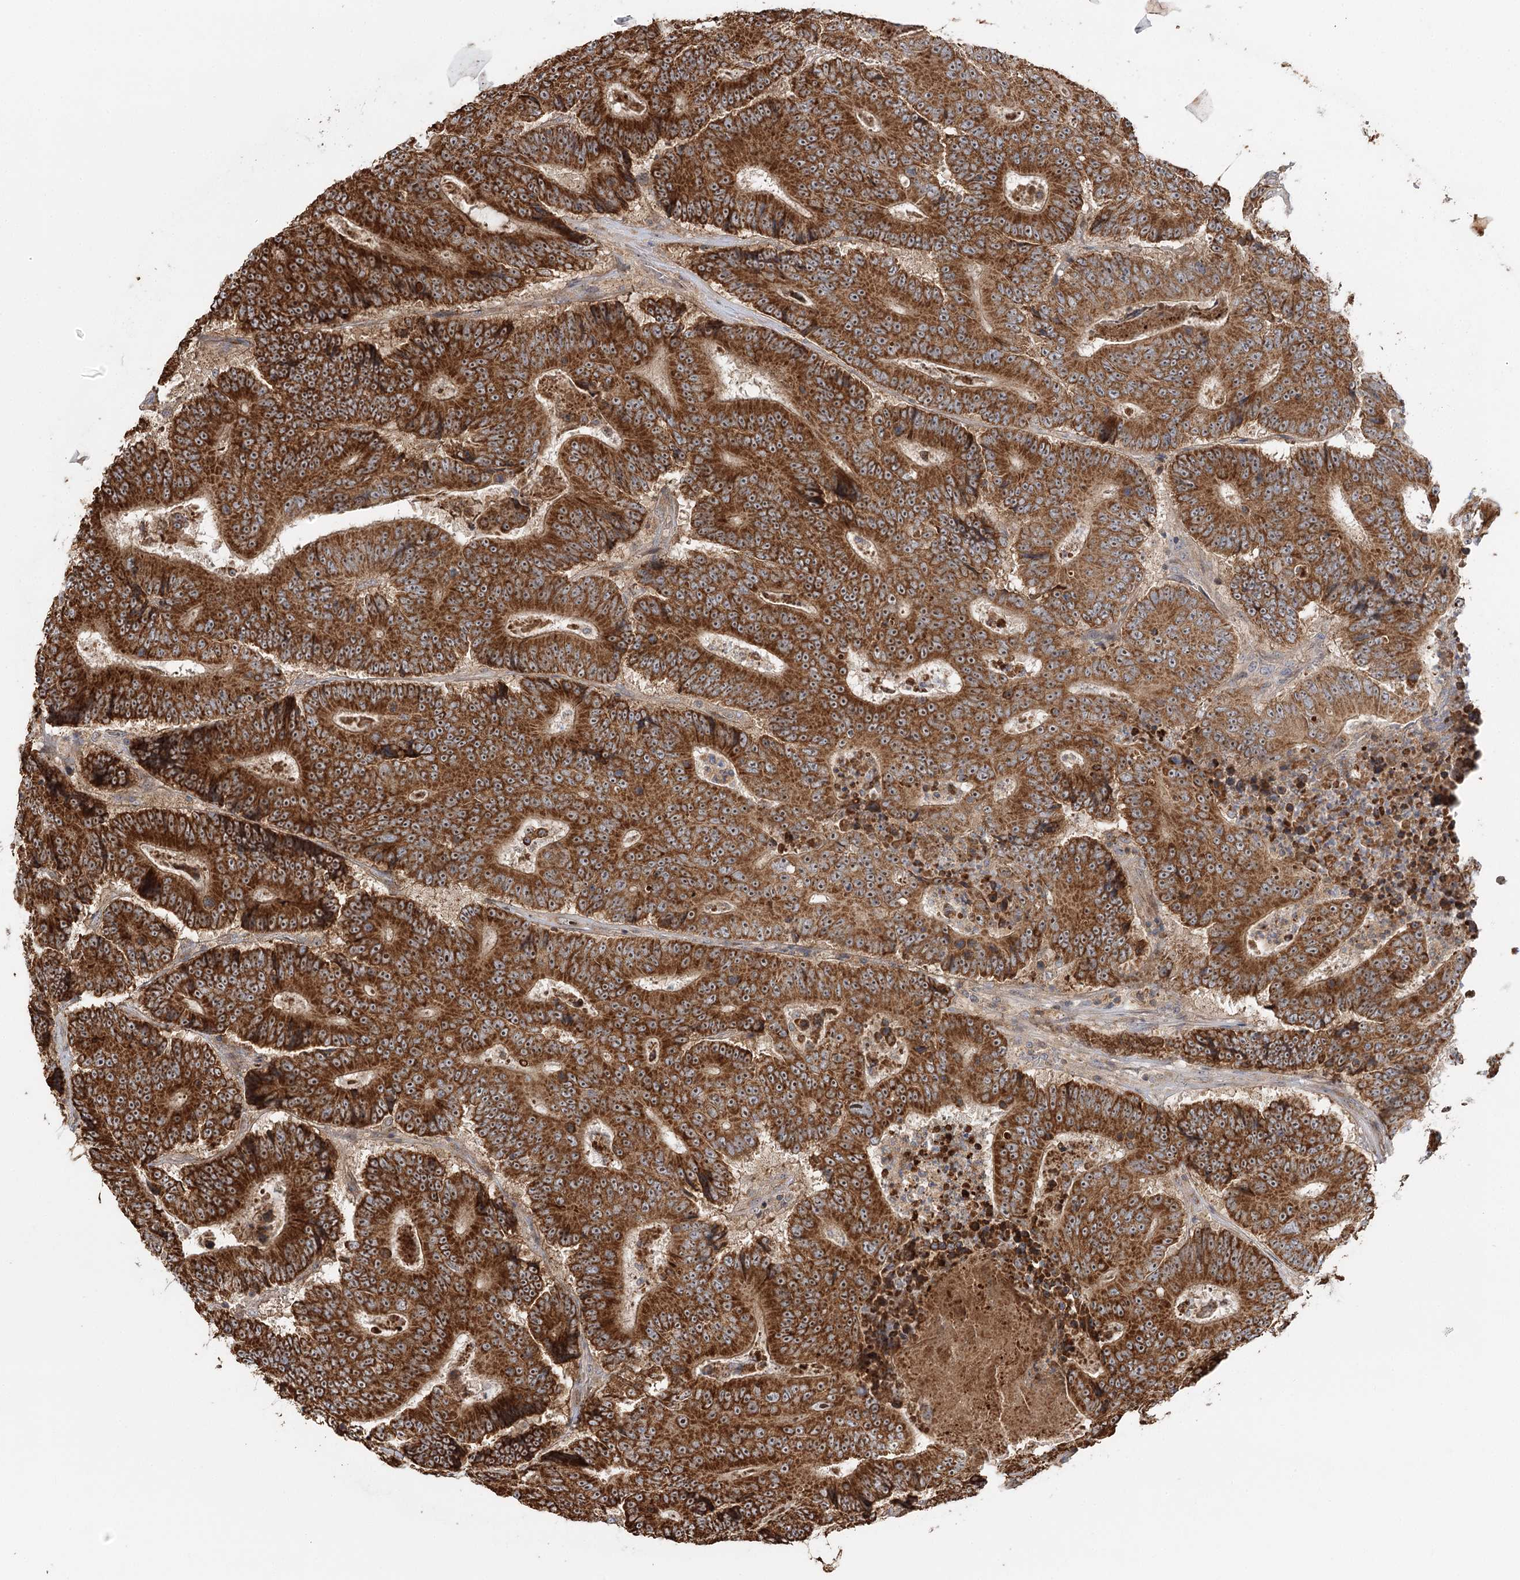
{"staining": {"intensity": "strong", "quantity": ">75%", "location": "cytoplasmic/membranous"}, "tissue": "colorectal cancer", "cell_type": "Tumor cells", "image_type": "cancer", "snomed": [{"axis": "morphology", "description": "Adenocarcinoma, NOS"}, {"axis": "topography", "description": "Colon"}], "caption": "IHC of colorectal cancer exhibits high levels of strong cytoplasmic/membranous staining in approximately >75% of tumor cells.", "gene": "RAPGEF6", "patient": {"sex": "male", "age": 83}}